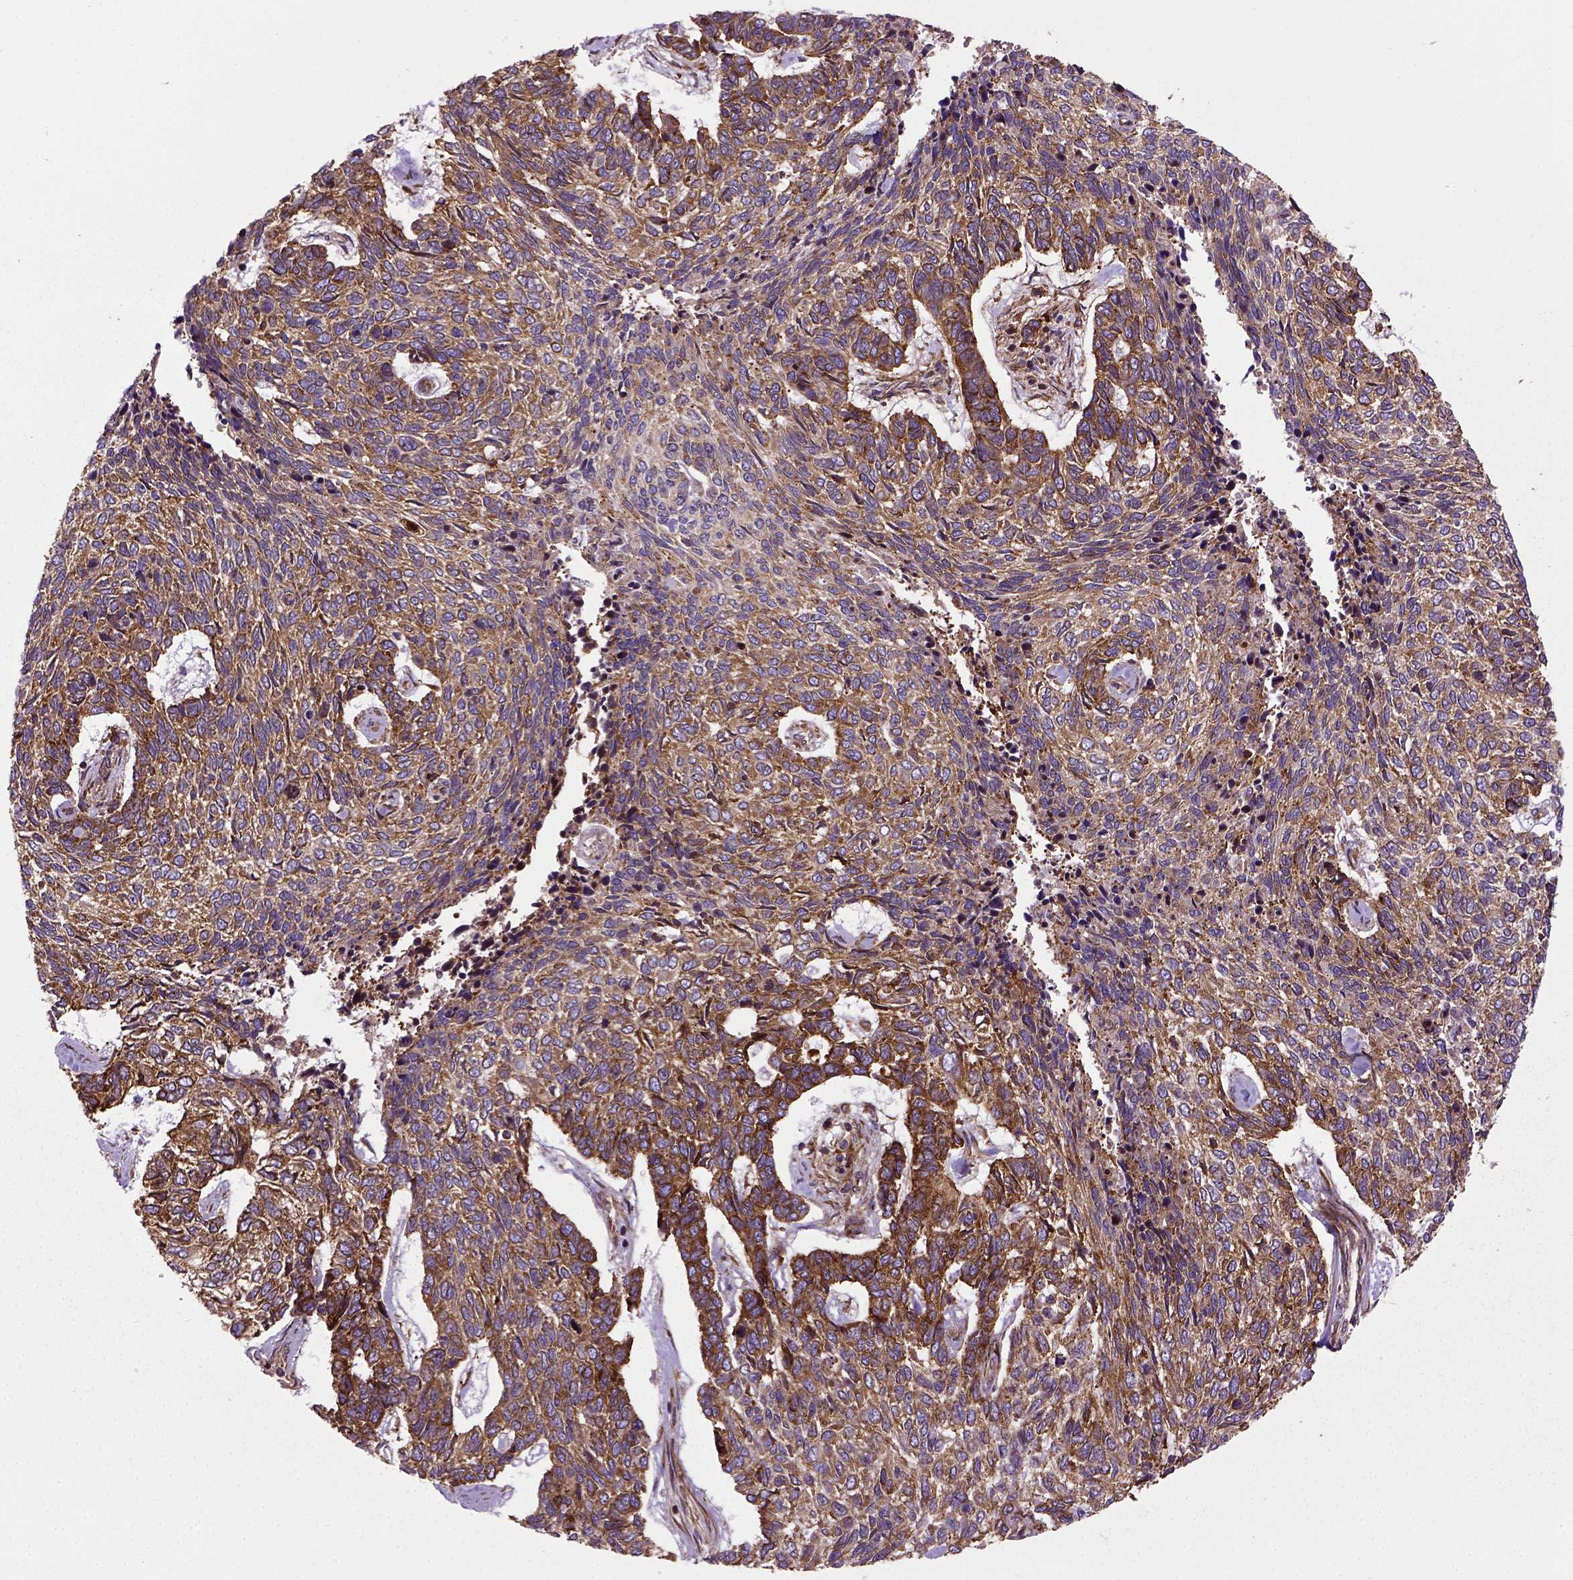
{"staining": {"intensity": "strong", "quantity": ">75%", "location": "cytoplasmic/membranous"}, "tissue": "skin cancer", "cell_type": "Tumor cells", "image_type": "cancer", "snomed": [{"axis": "morphology", "description": "Basal cell carcinoma"}, {"axis": "topography", "description": "Skin"}], "caption": "High-magnification brightfield microscopy of skin basal cell carcinoma stained with DAB (brown) and counterstained with hematoxylin (blue). tumor cells exhibit strong cytoplasmic/membranous positivity is identified in approximately>75% of cells.", "gene": "CAPRIN1", "patient": {"sex": "female", "age": 65}}